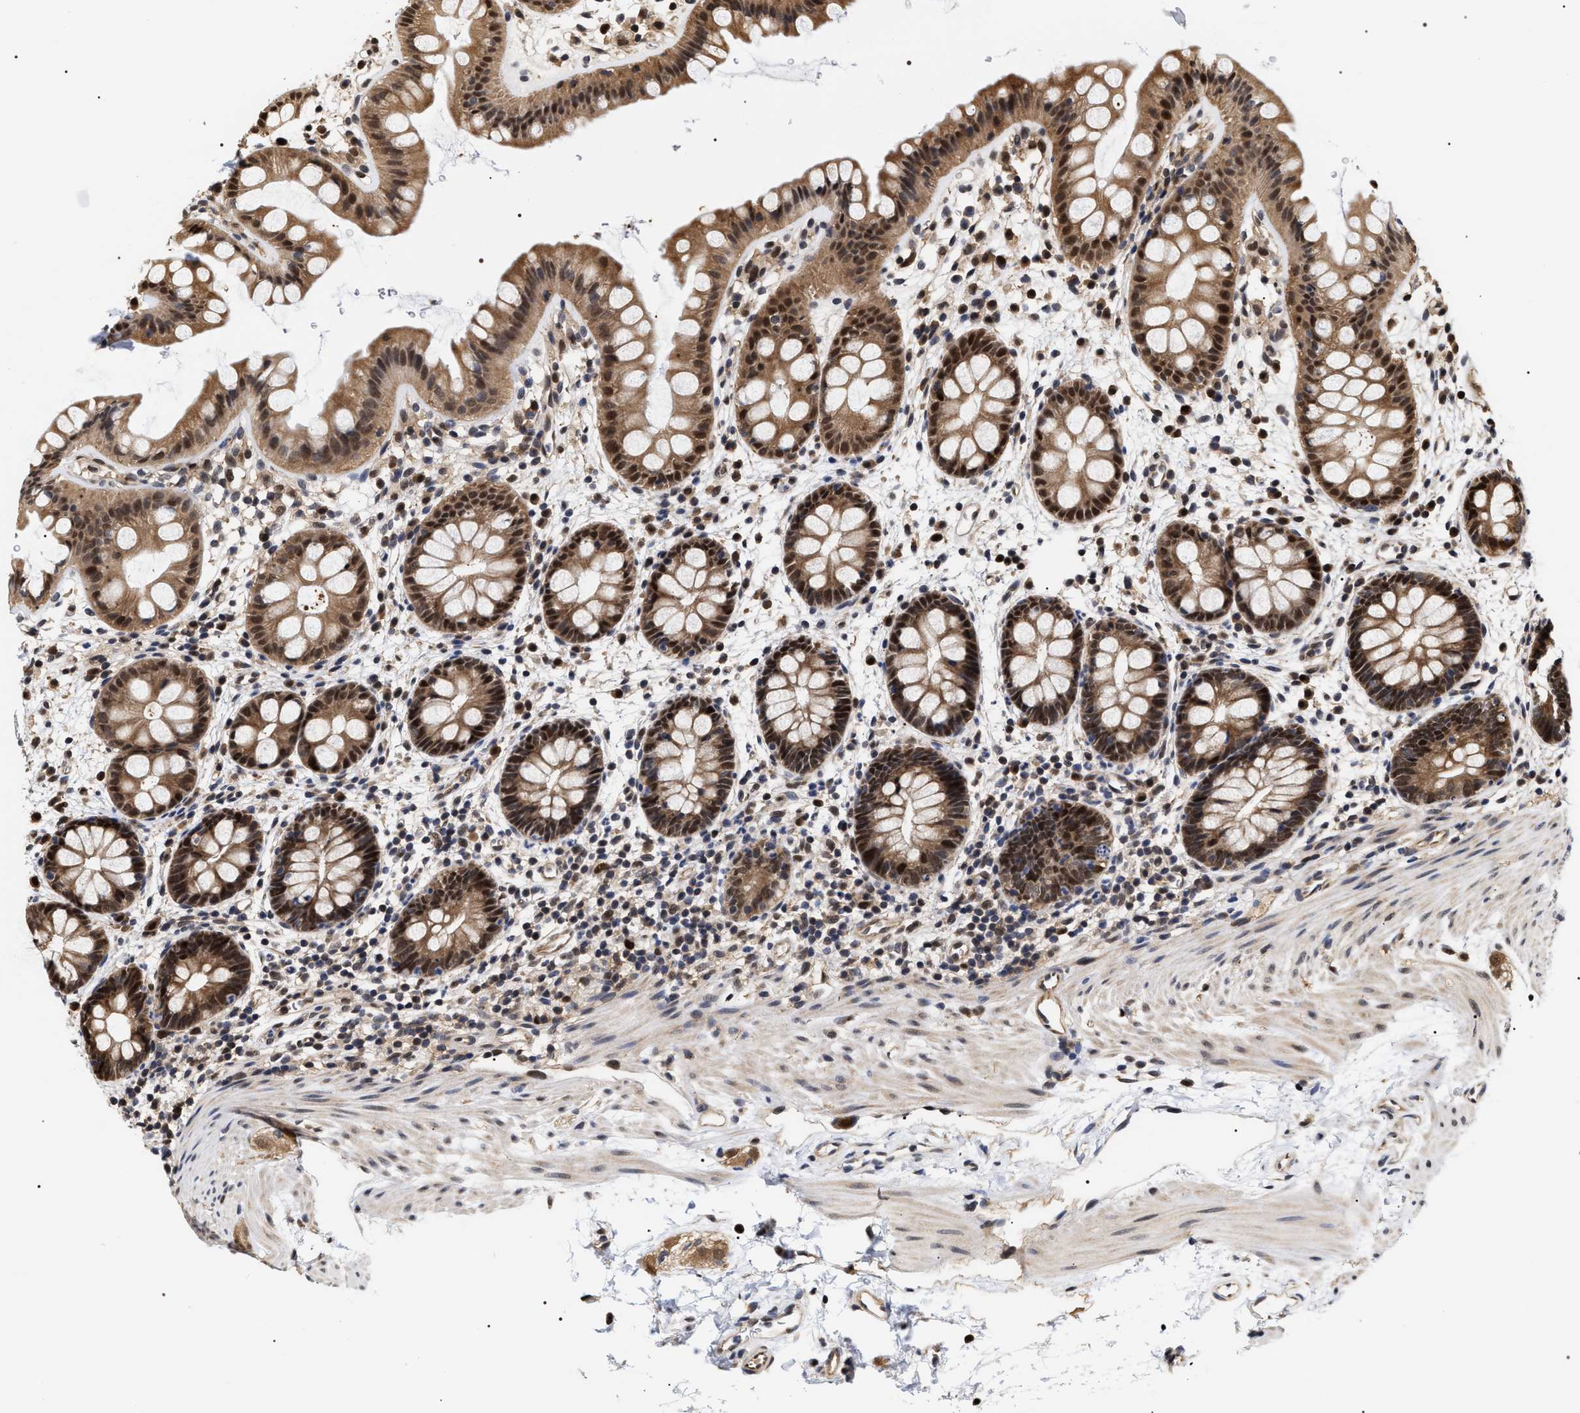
{"staining": {"intensity": "strong", "quantity": ">75%", "location": "cytoplasmic/membranous,nuclear"}, "tissue": "rectum", "cell_type": "Glandular cells", "image_type": "normal", "snomed": [{"axis": "morphology", "description": "Normal tissue, NOS"}, {"axis": "topography", "description": "Rectum"}], "caption": "Immunohistochemistry of normal rectum shows high levels of strong cytoplasmic/membranous,nuclear positivity in about >75% of glandular cells.", "gene": "BAG6", "patient": {"sex": "female", "age": 24}}